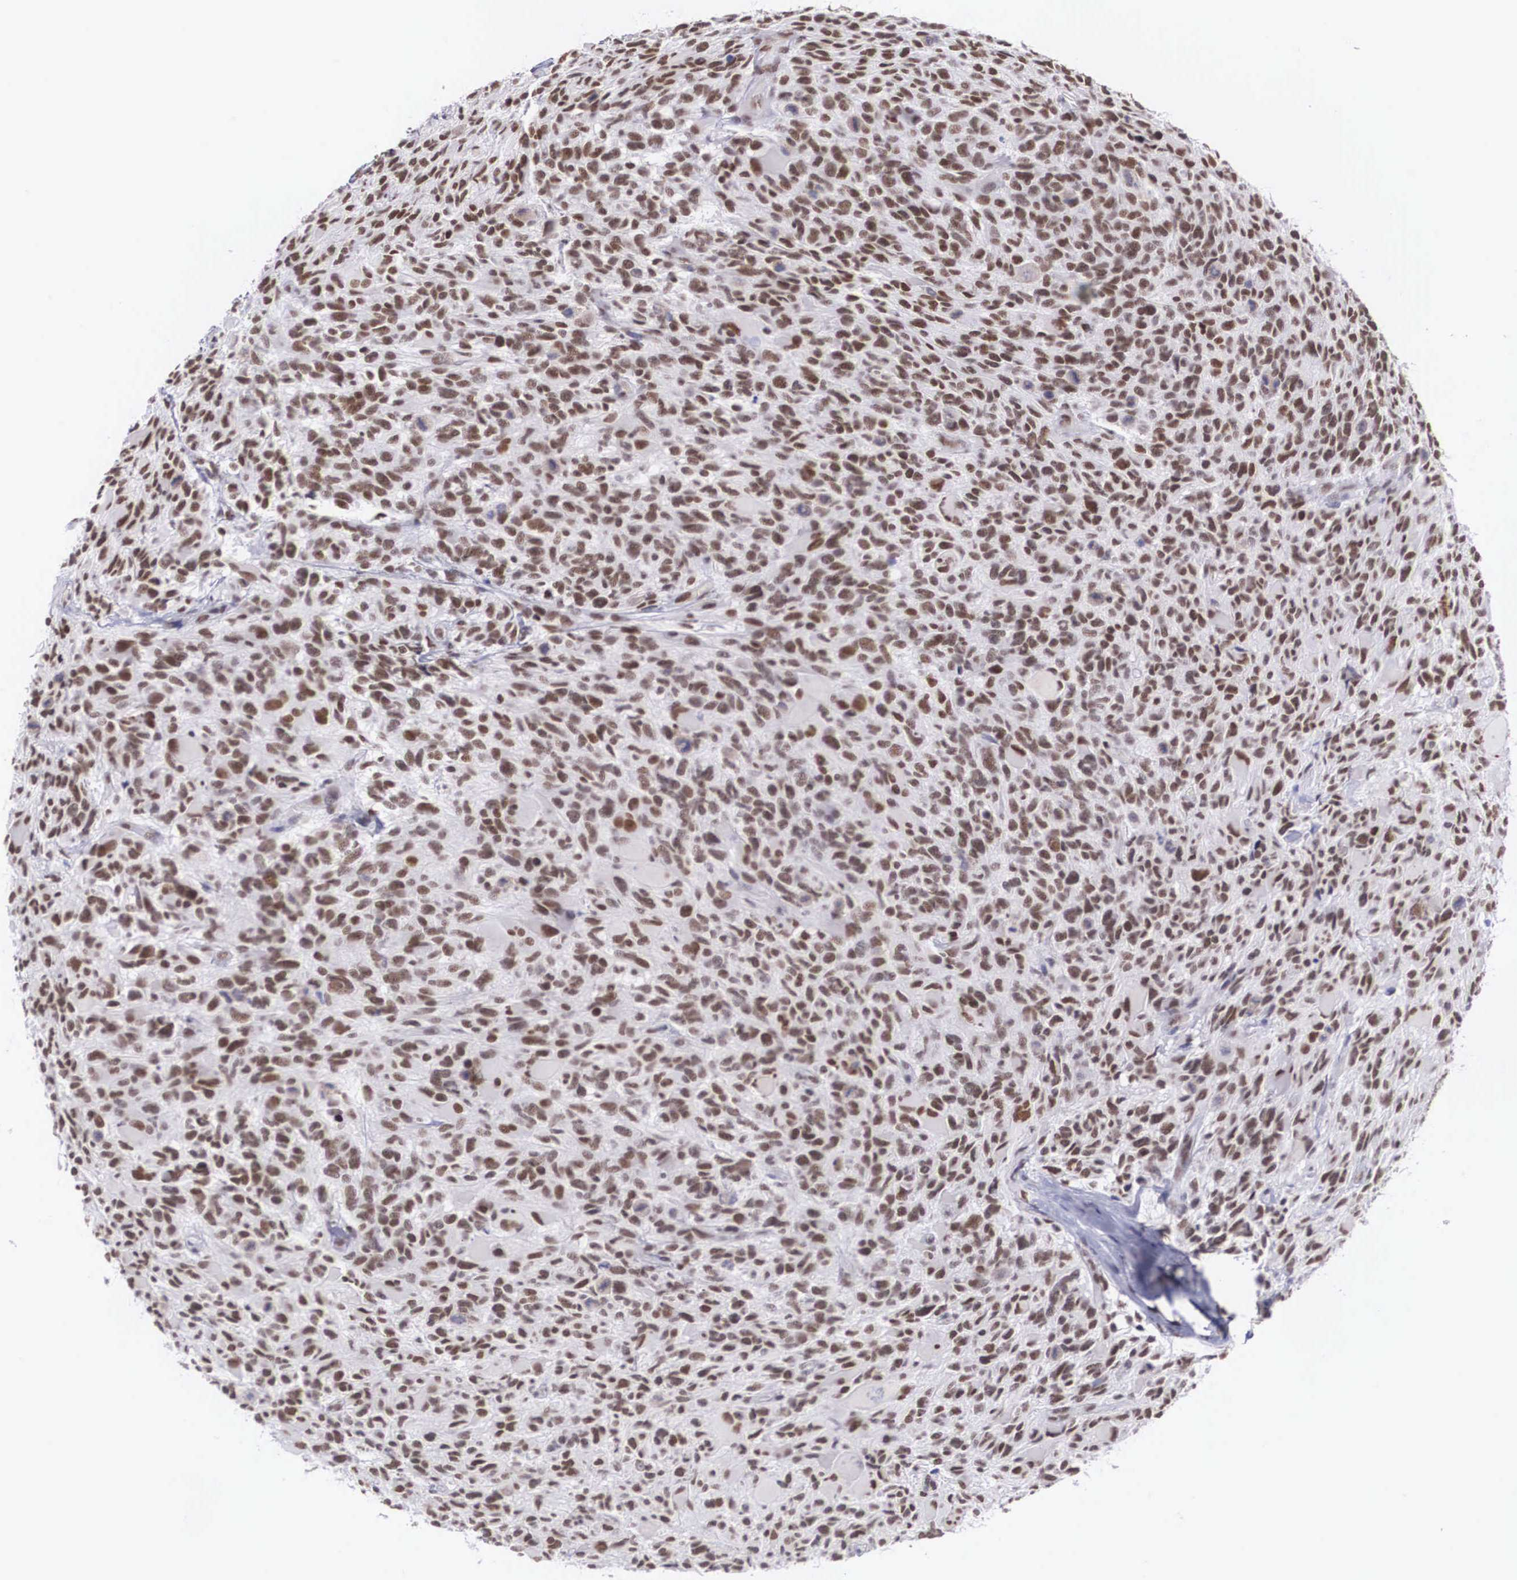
{"staining": {"intensity": "moderate", "quantity": ">75%", "location": "nuclear"}, "tissue": "glioma", "cell_type": "Tumor cells", "image_type": "cancer", "snomed": [{"axis": "morphology", "description": "Glioma, malignant, High grade"}, {"axis": "topography", "description": "Brain"}], "caption": "Immunohistochemical staining of human glioma reveals moderate nuclear protein staining in about >75% of tumor cells.", "gene": "CSTF2", "patient": {"sex": "male", "age": 69}}